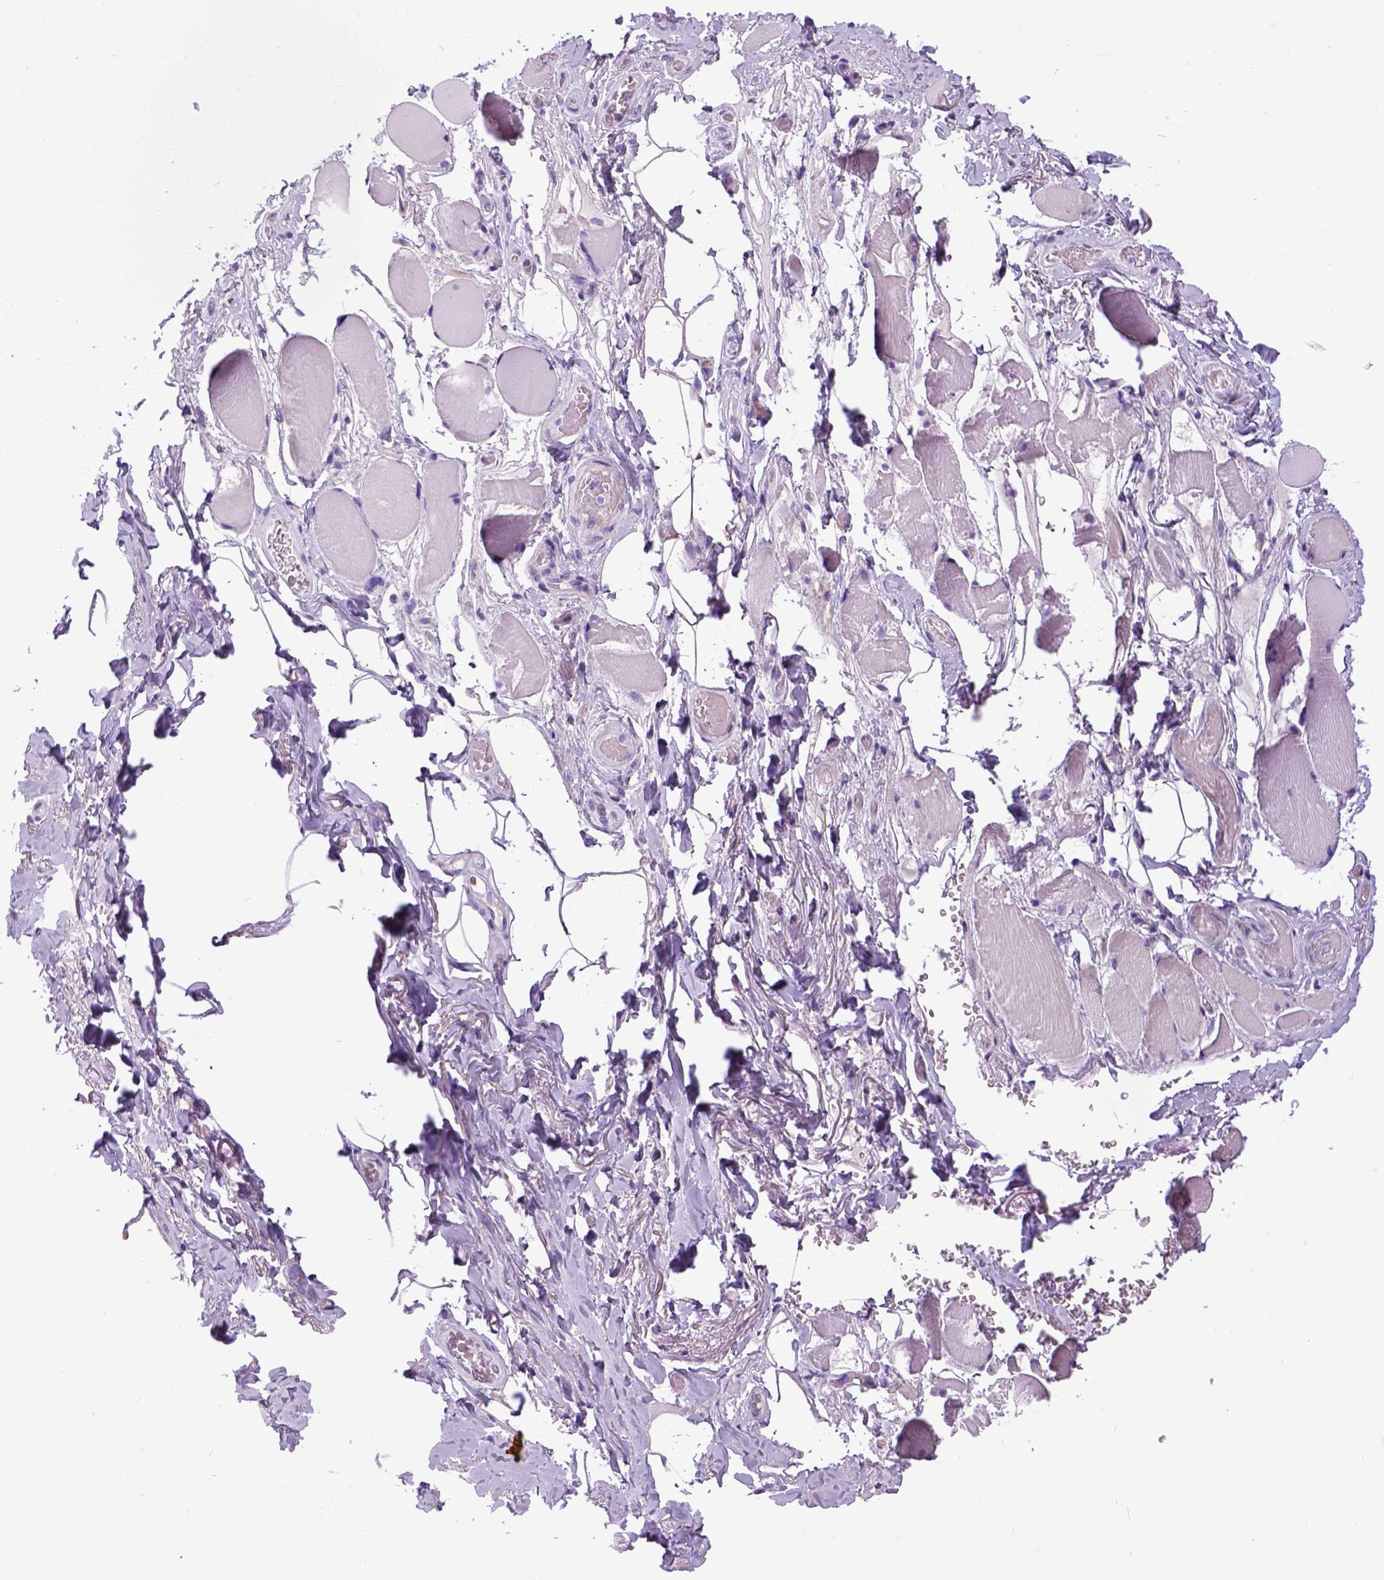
{"staining": {"intensity": "negative", "quantity": "none", "location": "none"}, "tissue": "skeletal muscle", "cell_type": "Myocytes", "image_type": "normal", "snomed": [{"axis": "morphology", "description": "Normal tissue, NOS"}, {"axis": "topography", "description": "Skeletal muscle"}, {"axis": "topography", "description": "Anal"}, {"axis": "topography", "description": "Peripheral nerve tissue"}], "caption": "Immunohistochemistry (IHC) of benign human skeletal muscle displays no expression in myocytes.", "gene": "IGF2", "patient": {"sex": "male", "age": 53}}